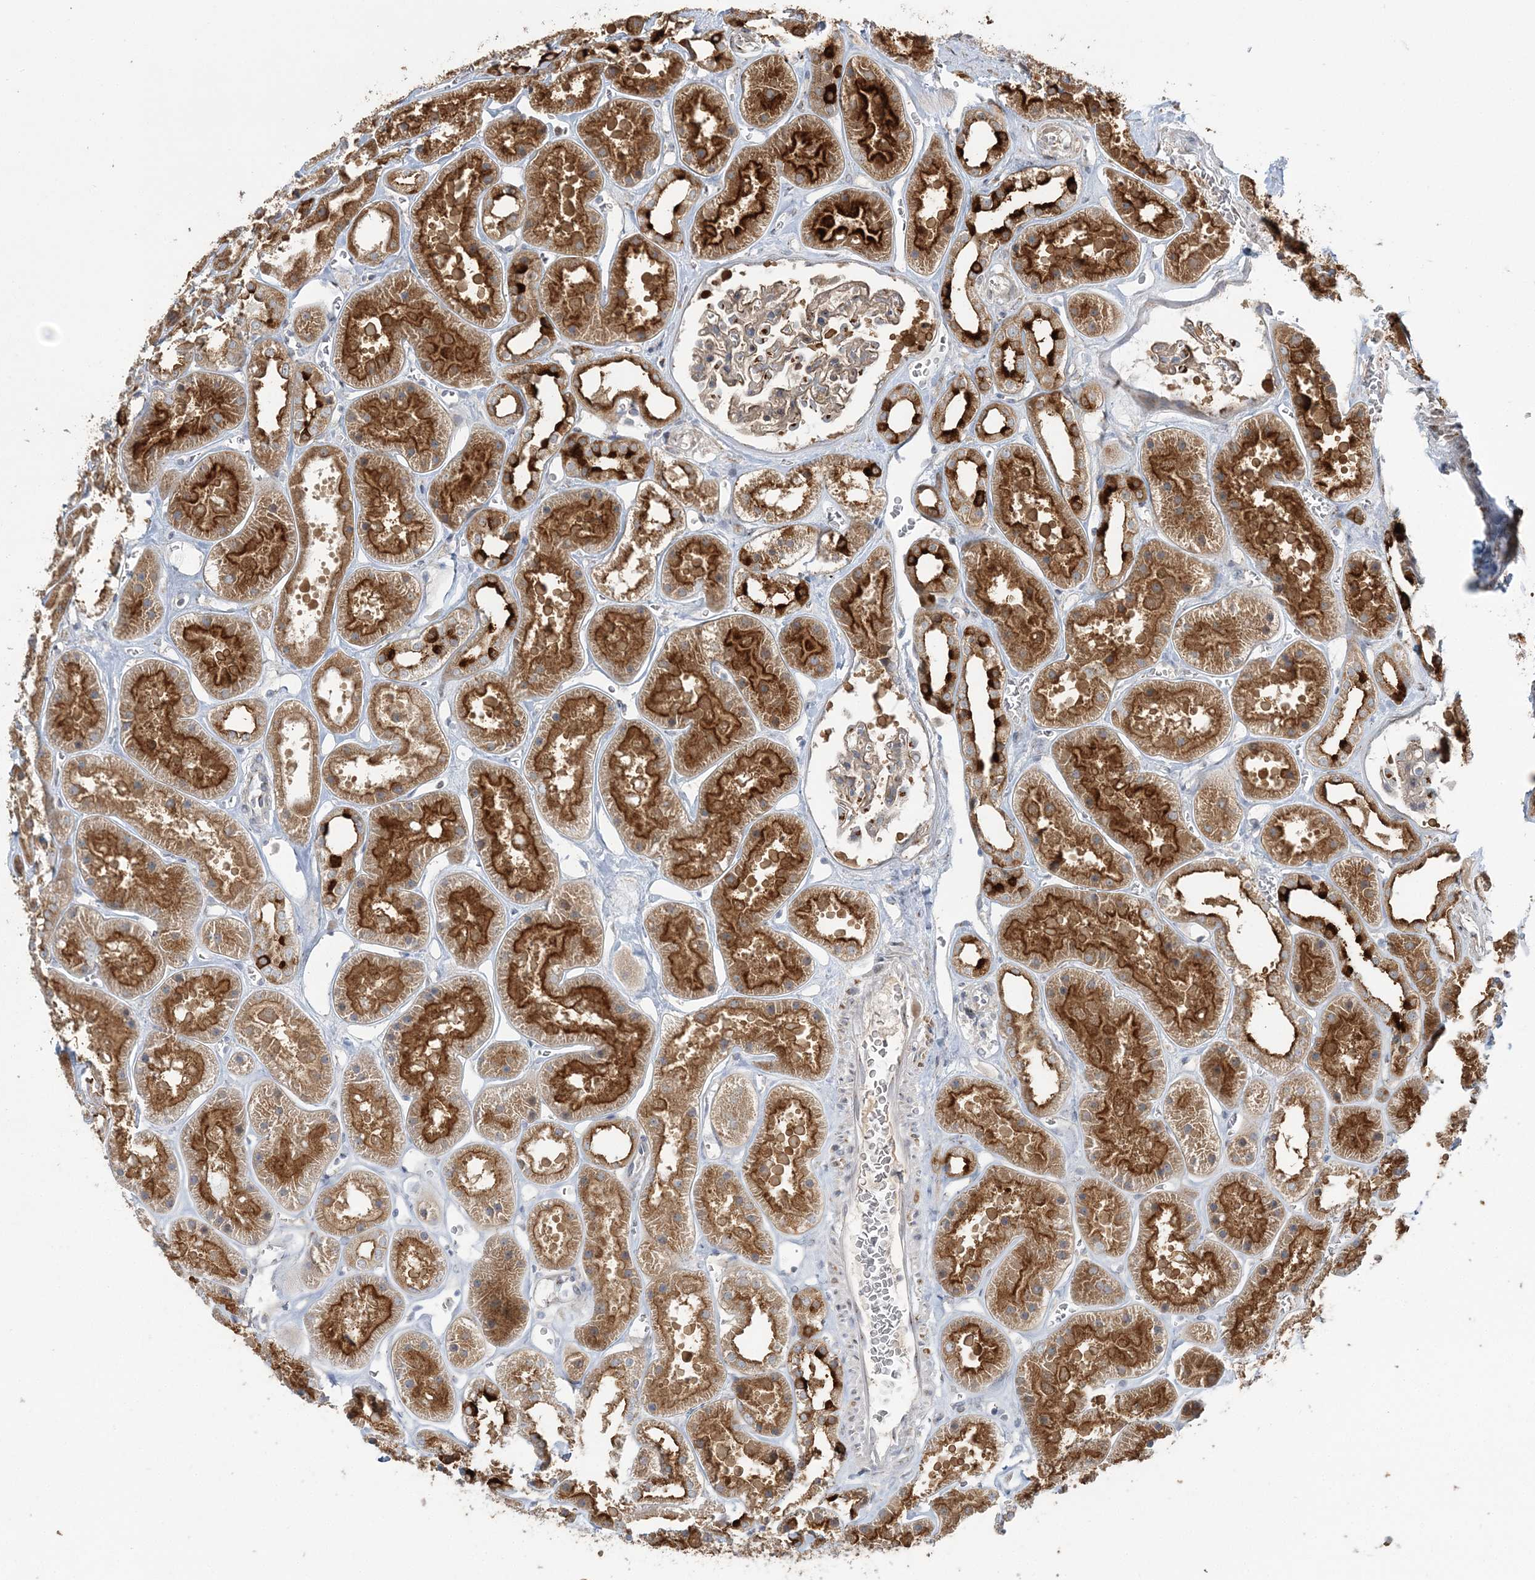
{"staining": {"intensity": "weak", "quantity": "25%-75%", "location": "cytoplasmic/membranous"}, "tissue": "kidney", "cell_type": "Cells in glomeruli", "image_type": "normal", "snomed": [{"axis": "morphology", "description": "Normal tissue, NOS"}, {"axis": "topography", "description": "Kidney"}], "caption": "Cells in glomeruli display weak cytoplasmic/membranous positivity in about 25%-75% of cells in normal kidney.", "gene": "ABCC3", "patient": {"sex": "female", "age": 41}}